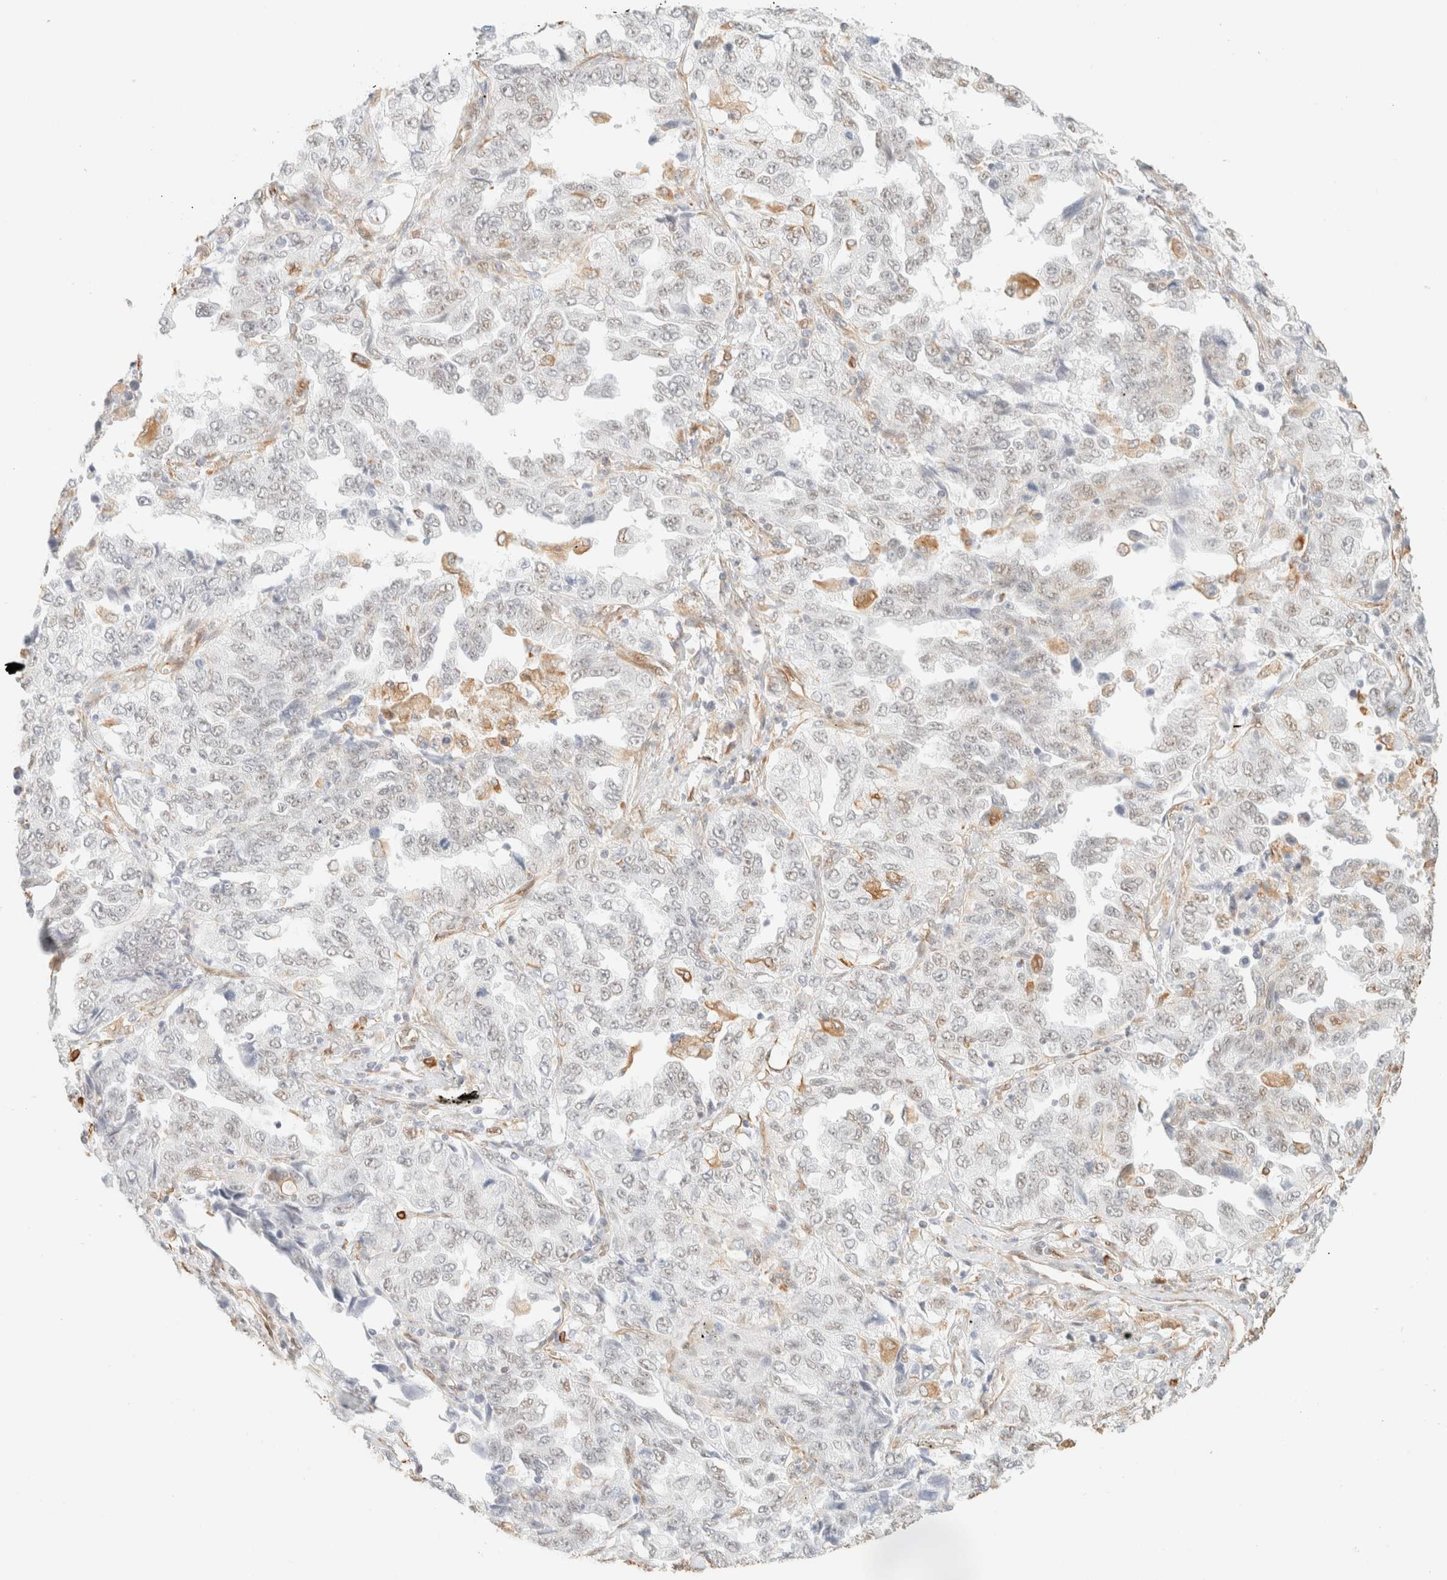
{"staining": {"intensity": "negative", "quantity": "none", "location": "none"}, "tissue": "lung cancer", "cell_type": "Tumor cells", "image_type": "cancer", "snomed": [{"axis": "morphology", "description": "Adenocarcinoma, NOS"}, {"axis": "topography", "description": "Lung"}], "caption": "Tumor cells are negative for brown protein staining in adenocarcinoma (lung).", "gene": "ZSCAN18", "patient": {"sex": "female", "age": 51}}